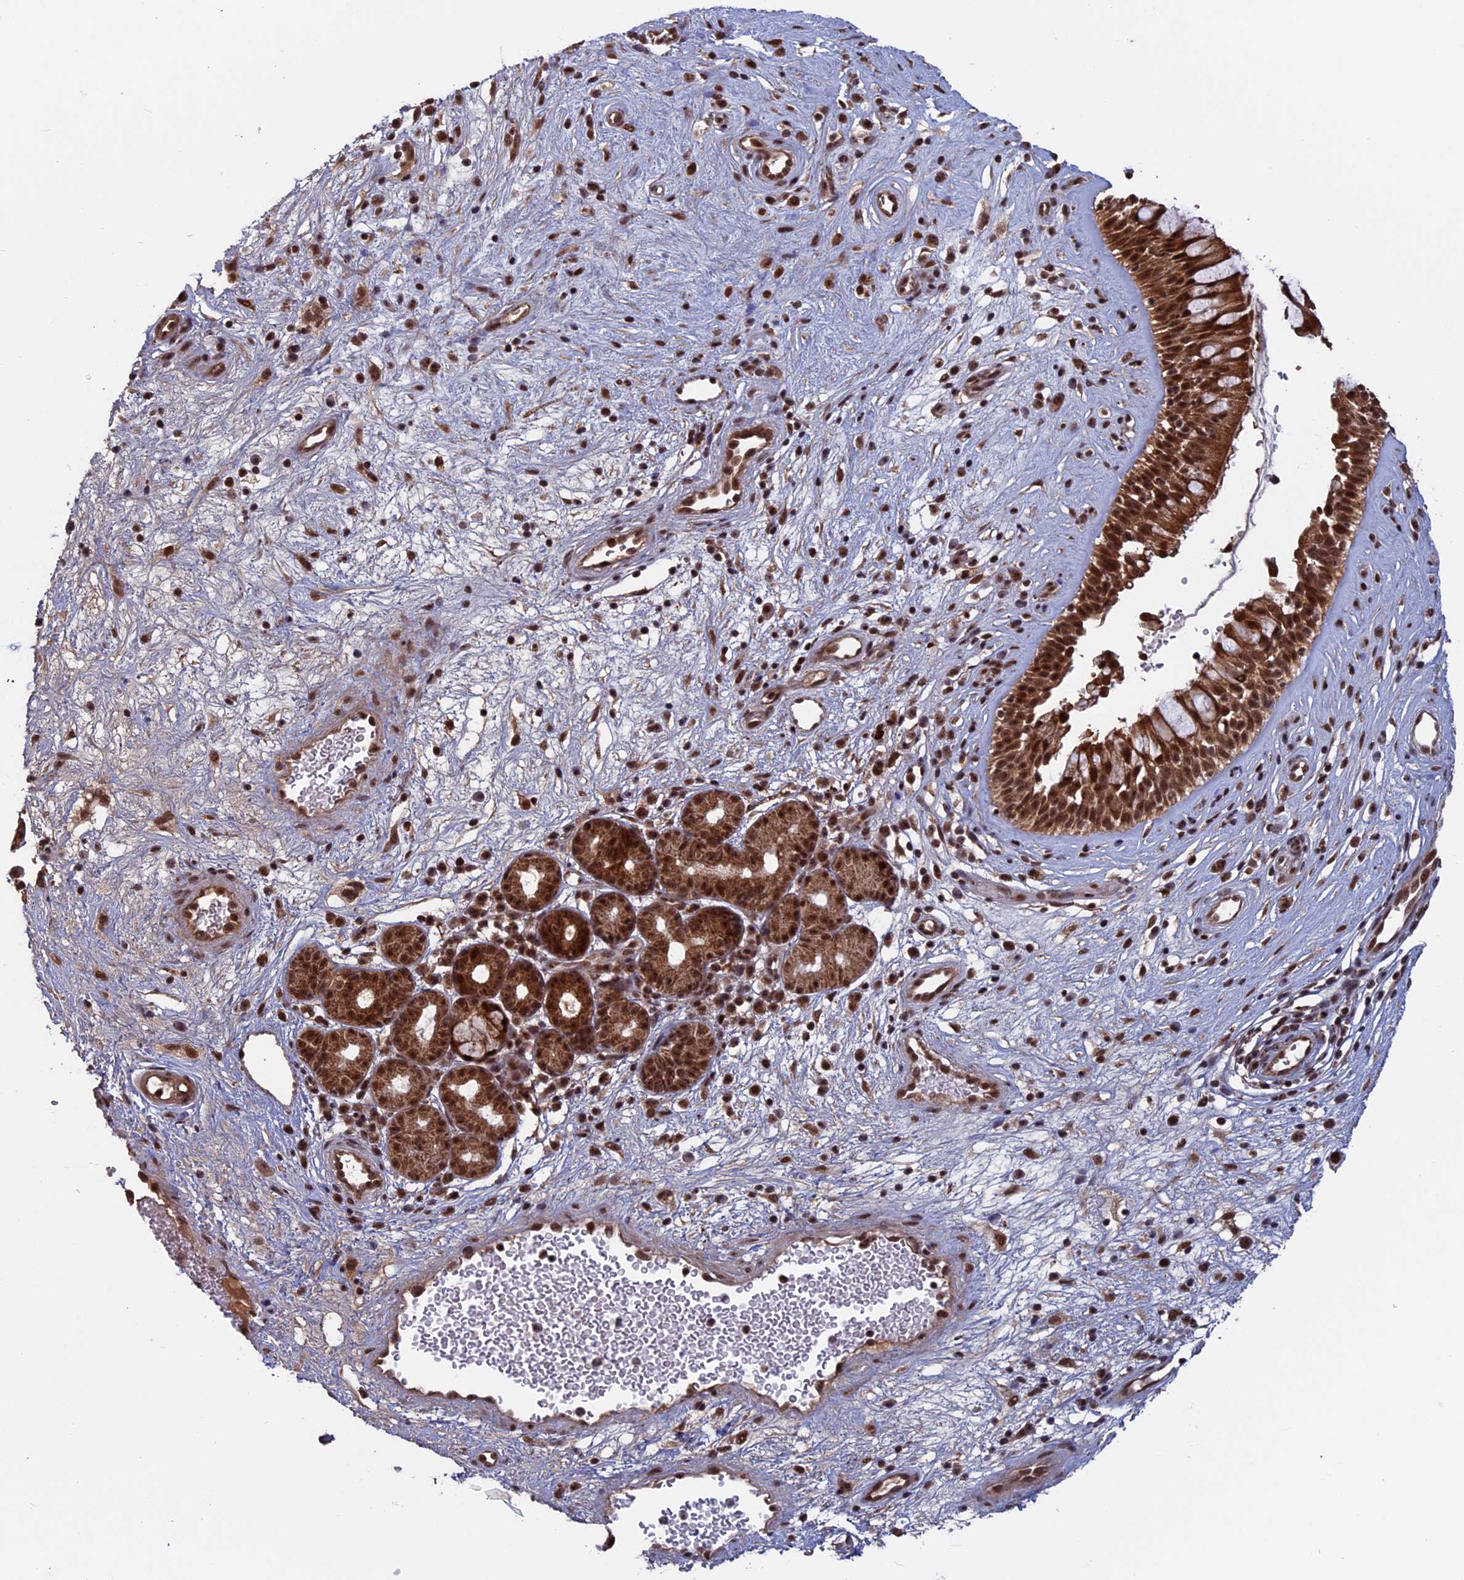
{"staining": {"intensity": "moderate", "quantity": ">75%", "location": "cytoplasmic/membranous,nuclear"}, "tissue": "nasopharynx", "cell_type": "Respiratory epithelial cells", "image_type": "normal", "snomed": [{"axis": "morphology", "description": "Normal tissue, NOS"}, {"axis": "topography", "description": "Nasopharynx"}], "caption": "DAB (3,3'-diaminobenzidine) immunohistochemical staining of unremarkable human nasopharynx demonstrates moderate cytoplasmic/membranous,nuclear protein positivity in about >75% of respiratory epithelial cells.", "gene": "CACTIN", "patient": {"sex": "male", "age": 32}}